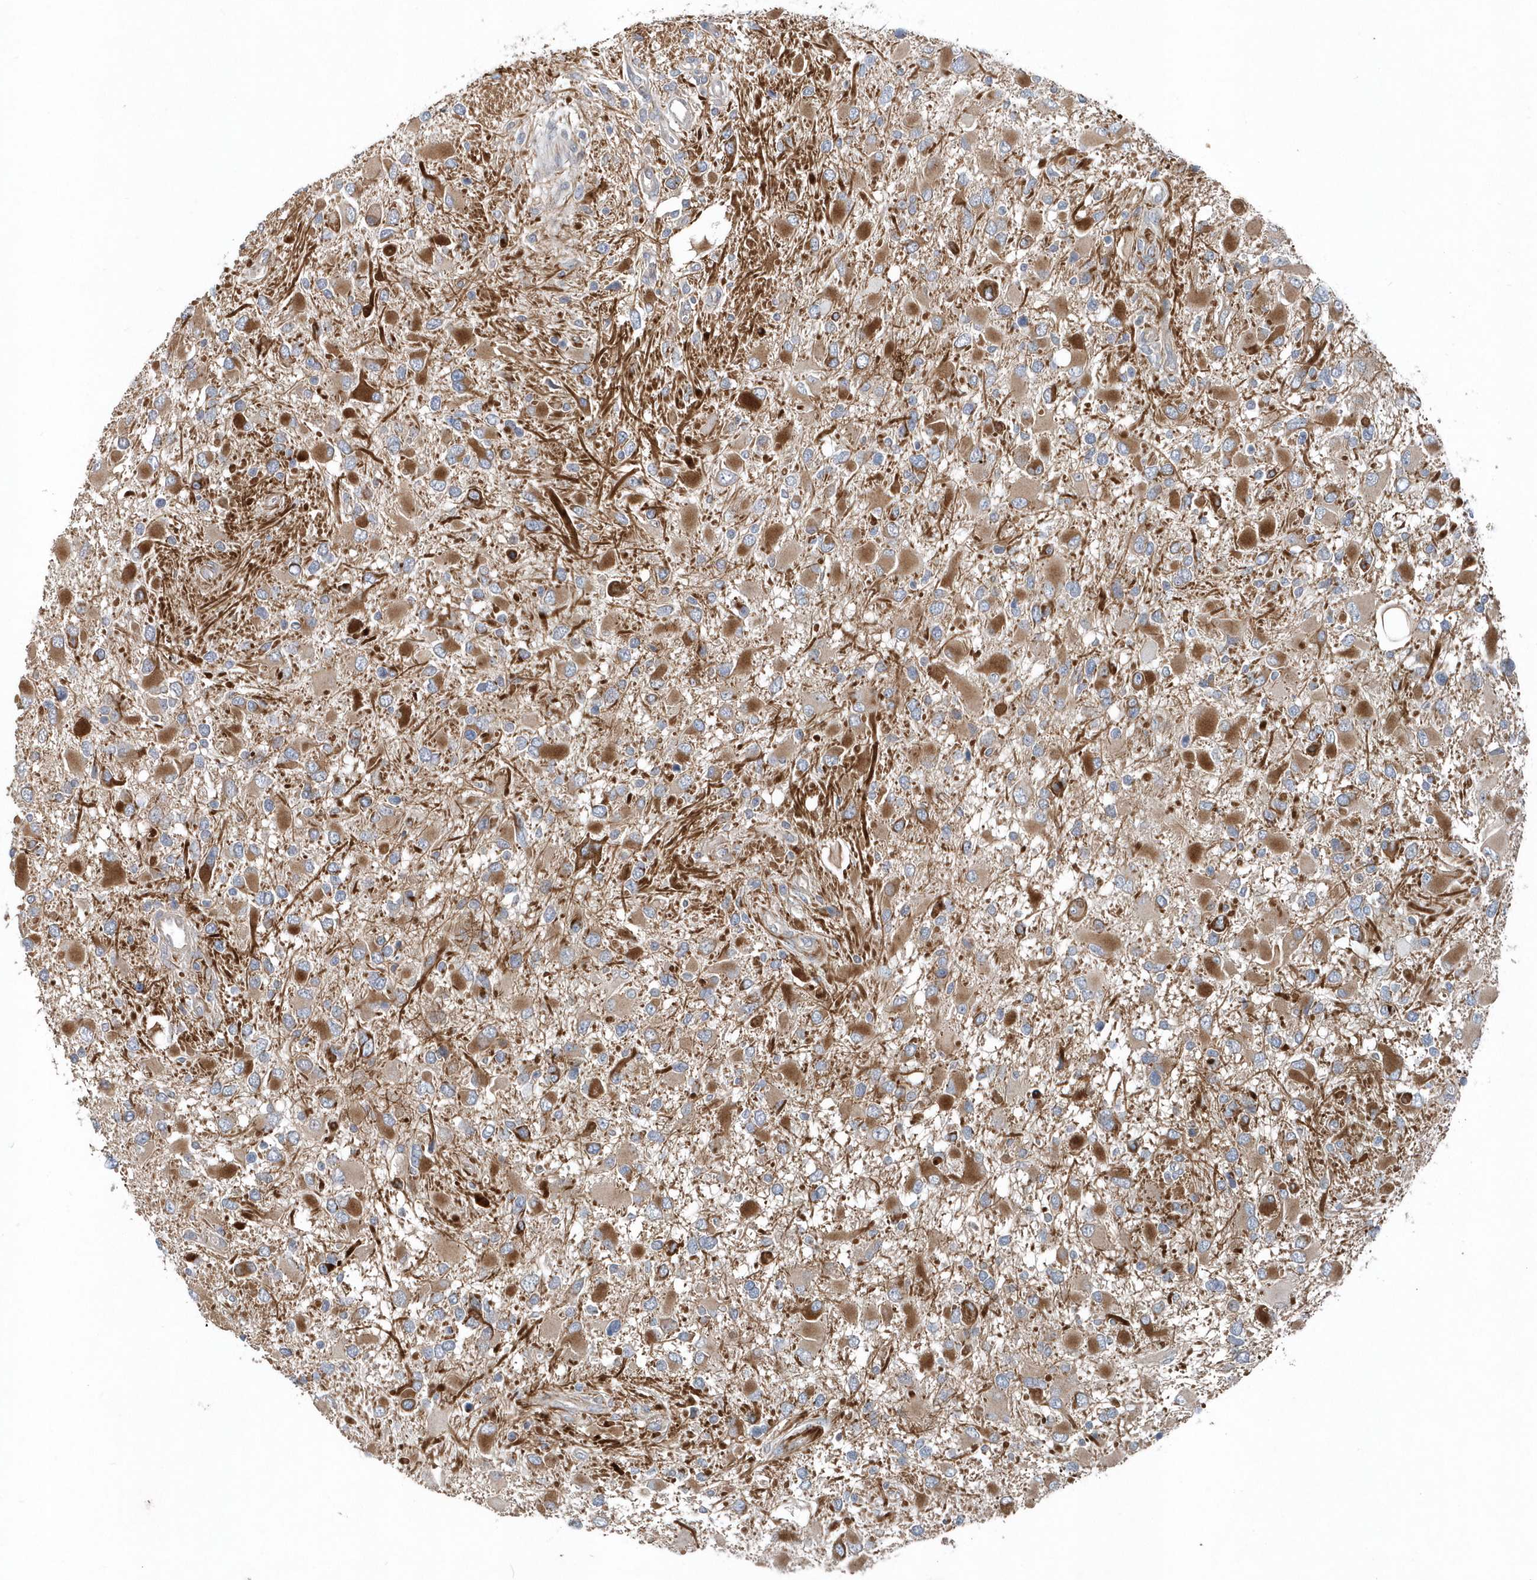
{"staining": {"intensity": "strong", "quantity": "<25%", "location": "cytoplasmic/membranous"}, "tissue": "glioma", "cell_type": "Tumor cells", "image_type": "cancer", "snomed": [{"axis": "morphology", "description": "Glioma, malignant, High grade"}, {"axis": "topography", "description": "Brain"}], "caption": "The image demonstrates a brown stain indicating the presence of a protein in the cytoplasmic/membranous of tumor cells in malignant glioma (high-grade). (Stains: DAB (3,3'-diaminobenzidine) in brown, nuclei in blue, Microscopy: brightfield microscopy at high magnification).", "gene": "MCC", "patient": {"sex": "male", "age": 53}}